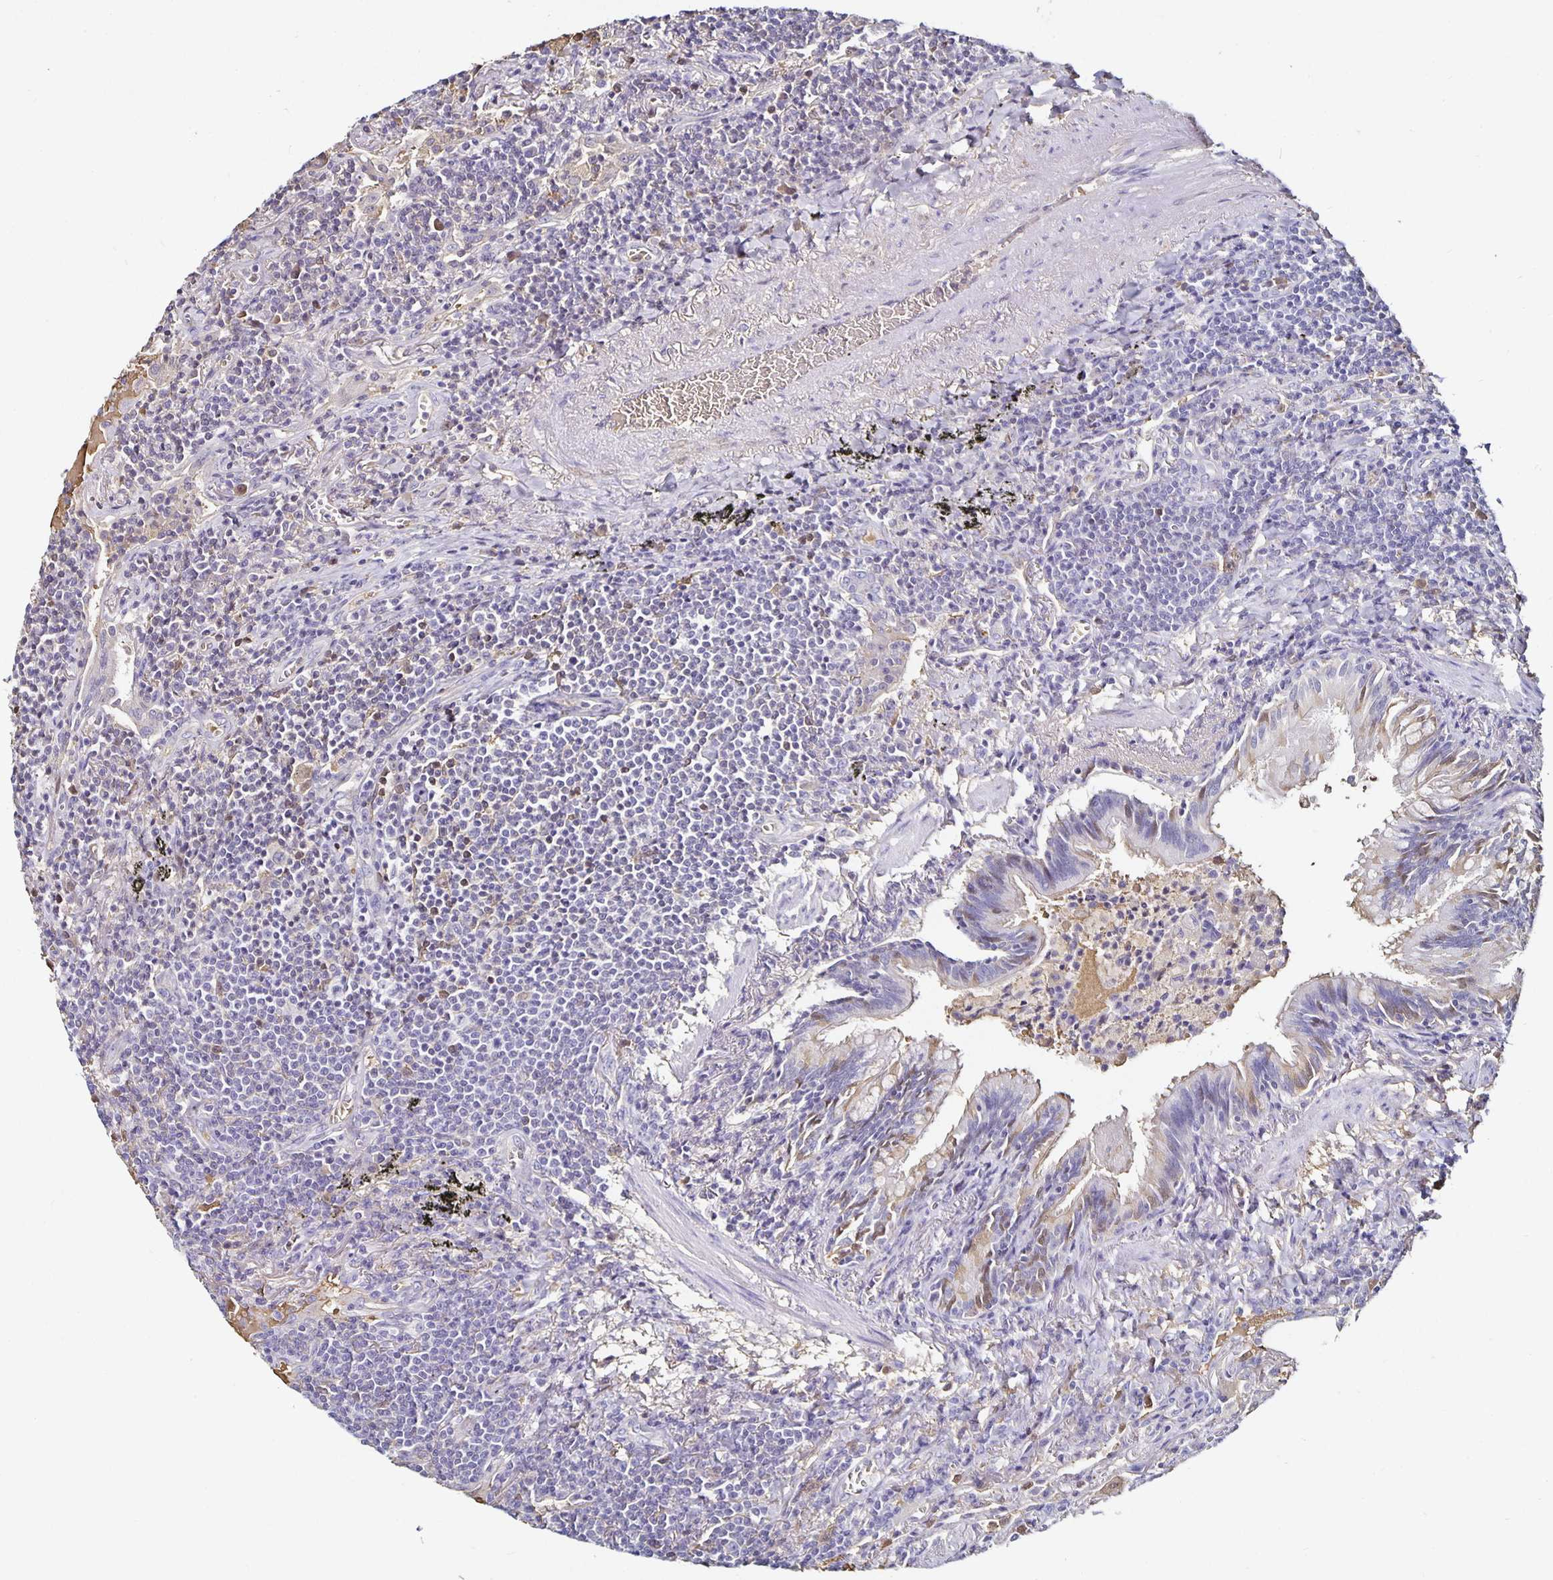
{"staining": {"intensity": "negative", "quantity": "none", "location": "none"}, "tissue": "lymphoma", "cell_type": "Tumor cells", "image_type": "cancer", "snomed": [{"axis": "morphology", "description": "Malignant lymphoma, non-Hodgkin's type, Low grade"}, {"axis": "topography", "description": "Lung"}], "caption": "An image of malignant lymphoma, non-Hodgkin's type (low-grade) stained for a protein displays no brown staining in tumor cells. The staining was performed using DAB (3,3'-diaminobenzidine) to visualize the protein expression in brown, while the nuclei were stained in blue with hematoxylin (Magnification: 20x).", "gene": "TTR", "patient": {"sex": "female", "age": 71}}